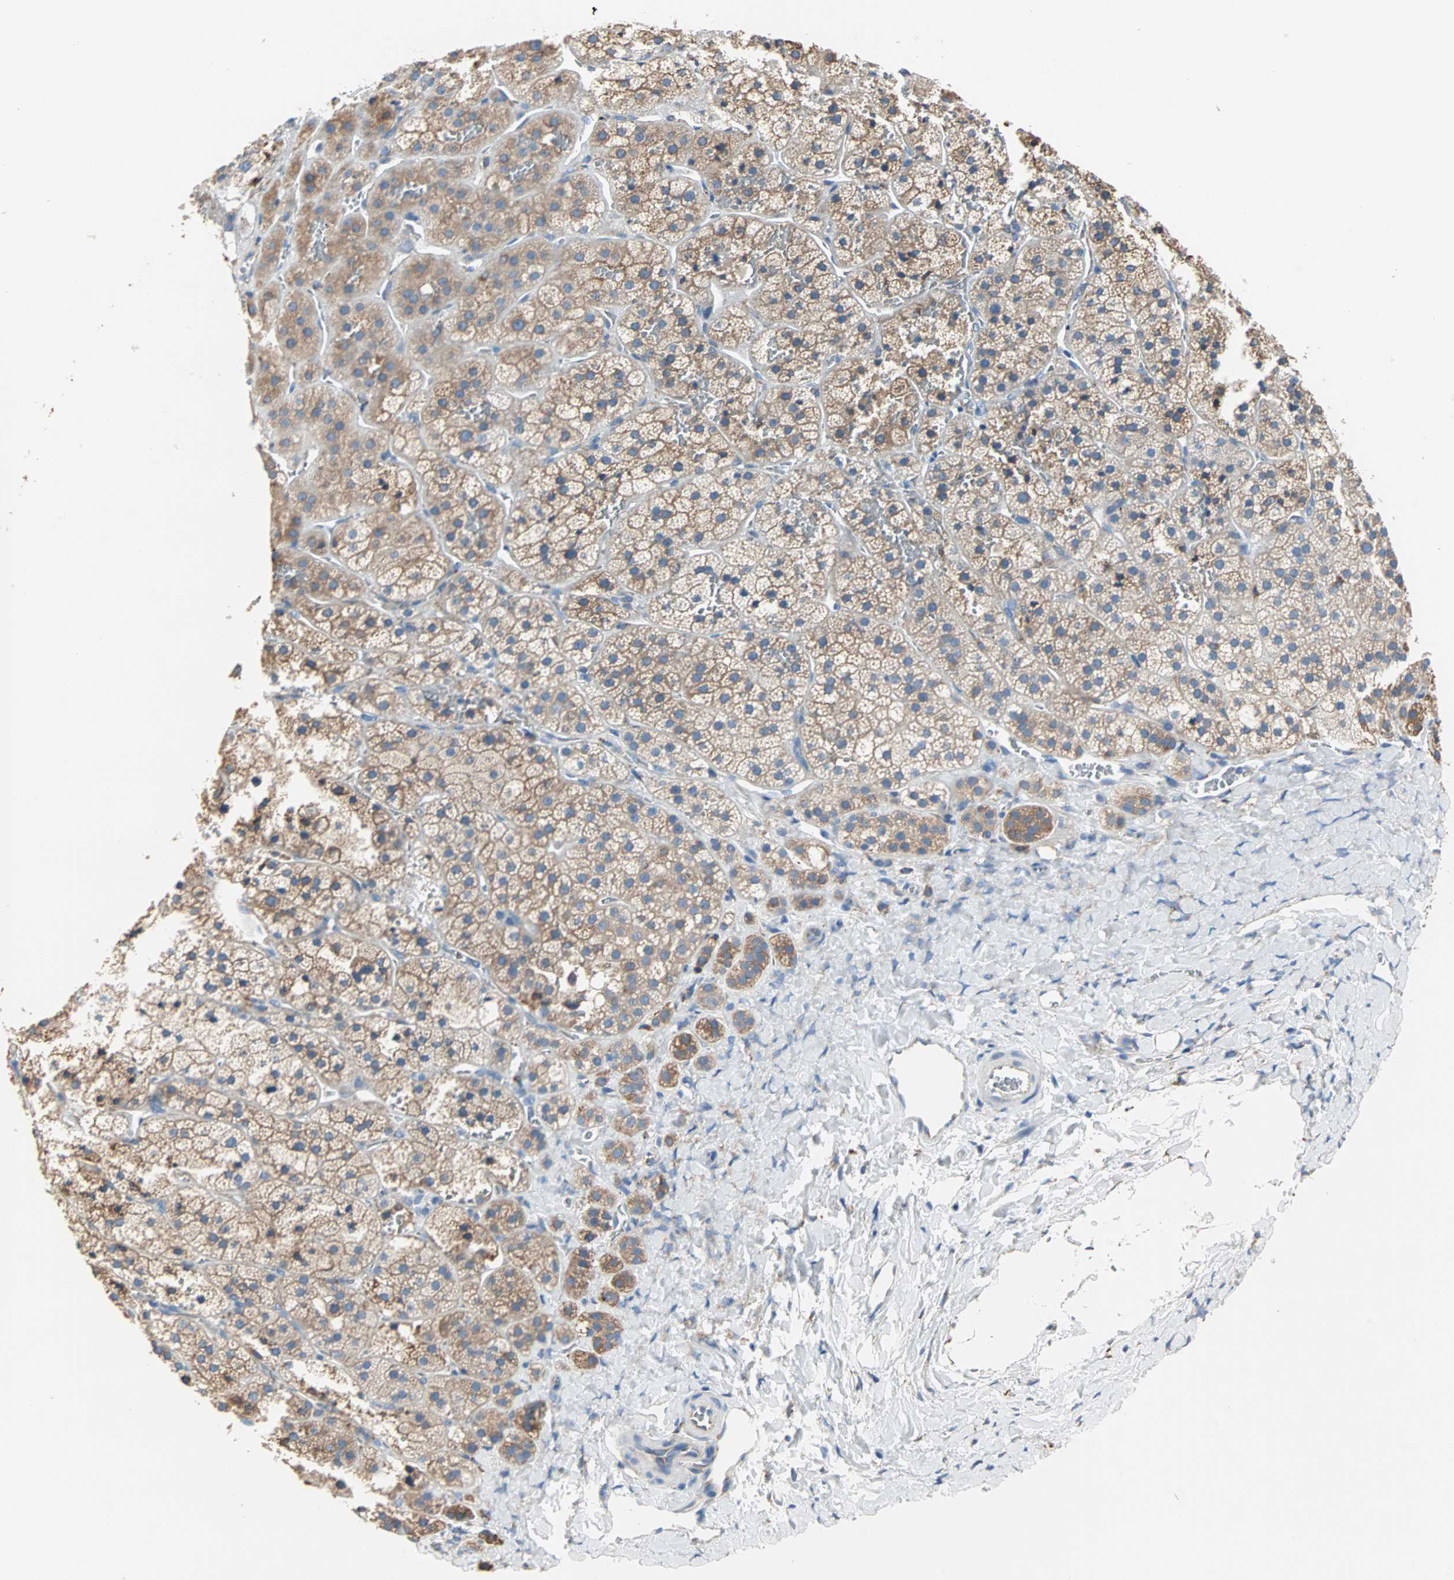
{"staining": {"intensity": "moderate", "quantity": ">75%", "location": "cytoplasmic/membranous"}, "tissue": "adrenal gland", "cell_type": "Glandular cells", "image_type": "normal", "snomed": [{"axis": "morphology", "description": "Normal tissue, NOS"}, {"axis": "topography", "description": "Adrenal gland"}], "caption": "Immunohistochemistry (DAB) staining of benign adrenal gland reveals moderate cytoplasmic/membranous protein positivity in about >75% of glandular cells.", "gene": "PLCXD1", "patient": {"sex": "female", "age": 44}}